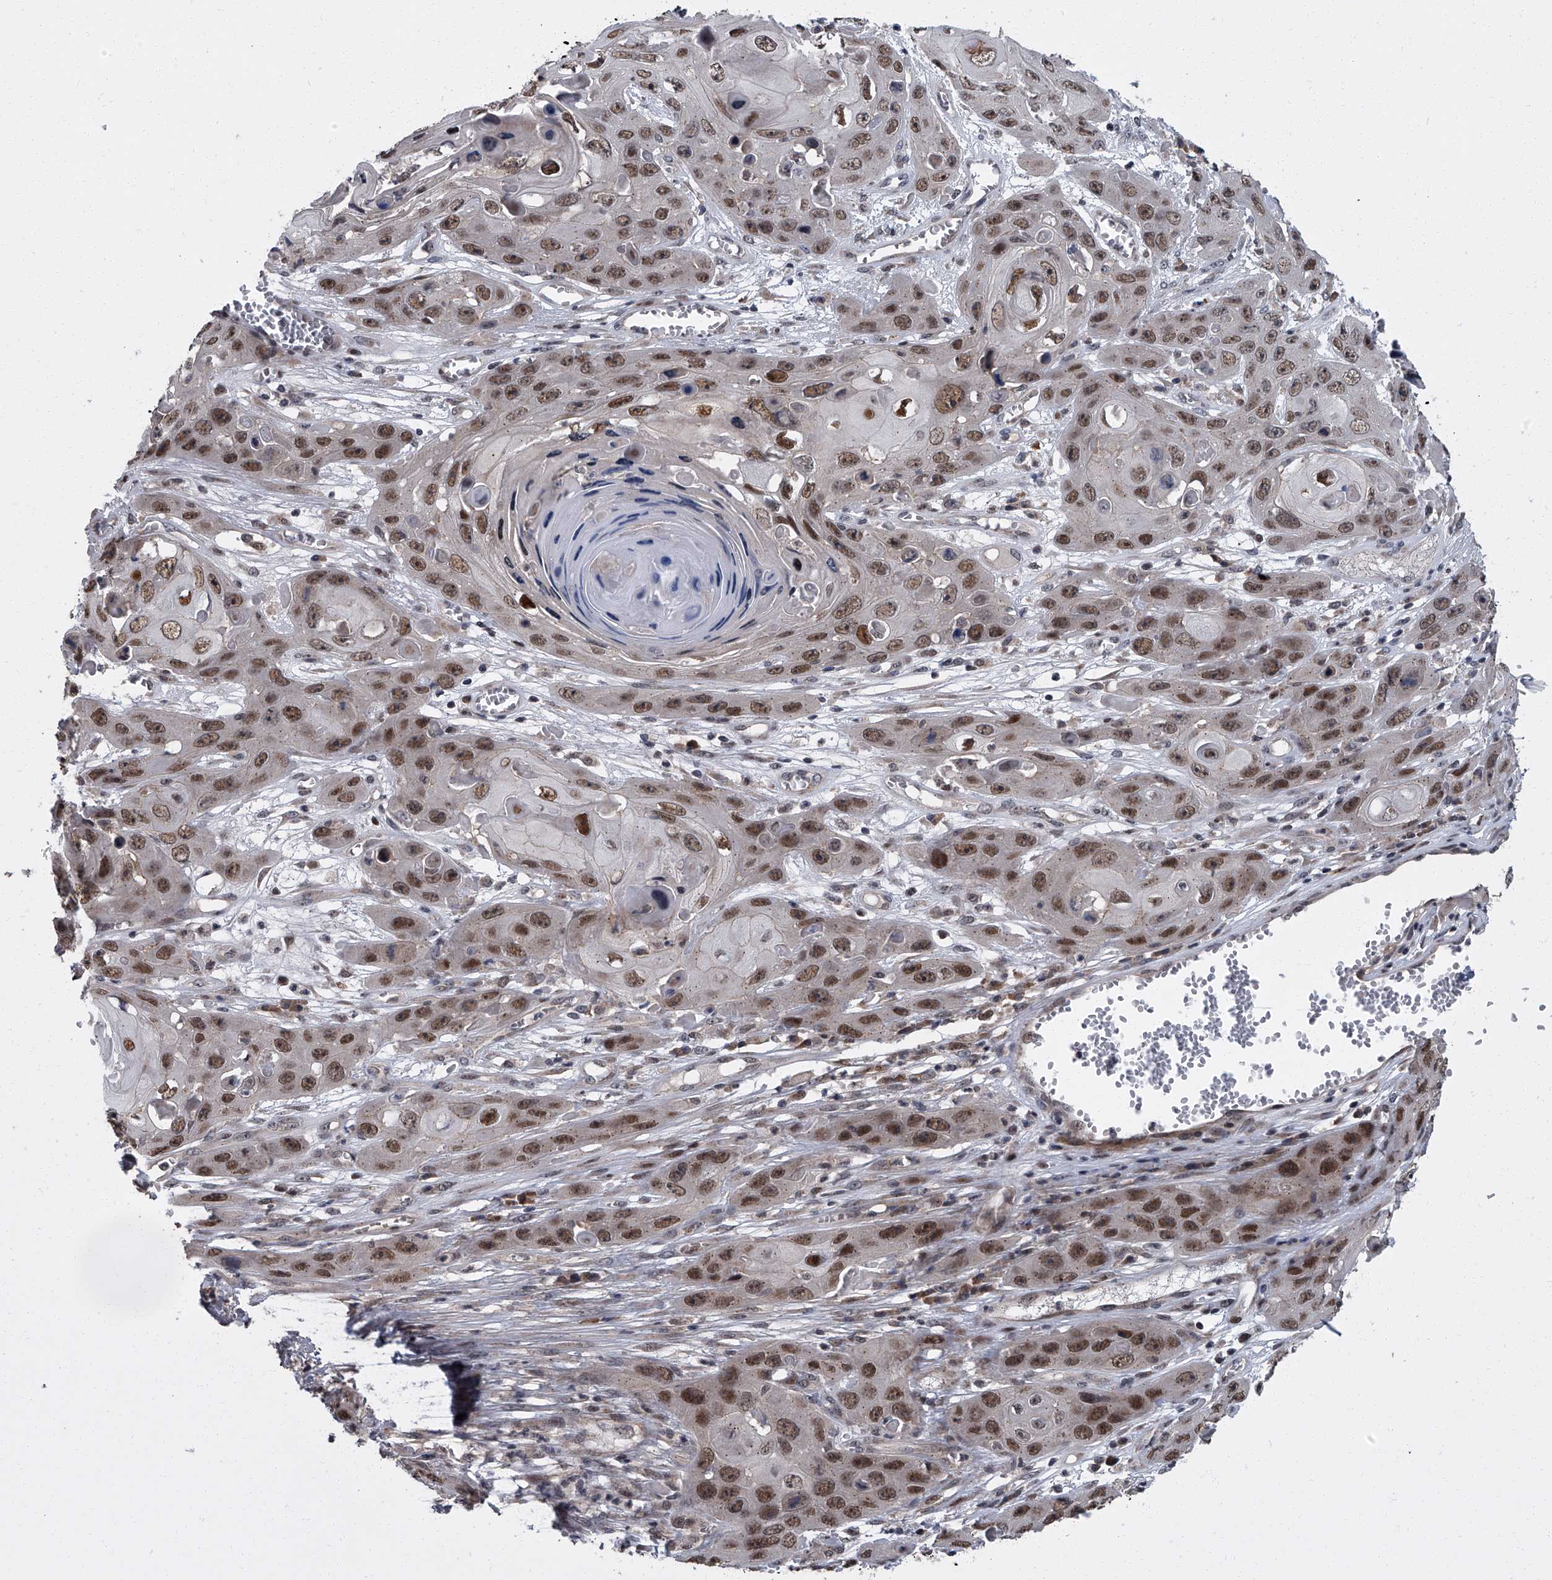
{"staining": {"intensity": "moderate", "quantity": ">75%", "location": "nuclear"}, "tissue": "skin cancer", "cell_type": "Tumor cells", "image_type": "cancer", "snomed": [{"axis": "morphology", "description": "Squamous cell carcinoma, NOS"}, {"axis": "topography", "description": "Skin"}], "caption": "Immunohistochemistry image of neoplastic tissue: human skin cancer stained using IHC exhibits medium levels of moderate protein expression localized specifically in the nuclear of tumor cells, appearing as a nuclear brown color.", "gene": "ZNF274", "patient": {"sex": "male", "age": 55}}